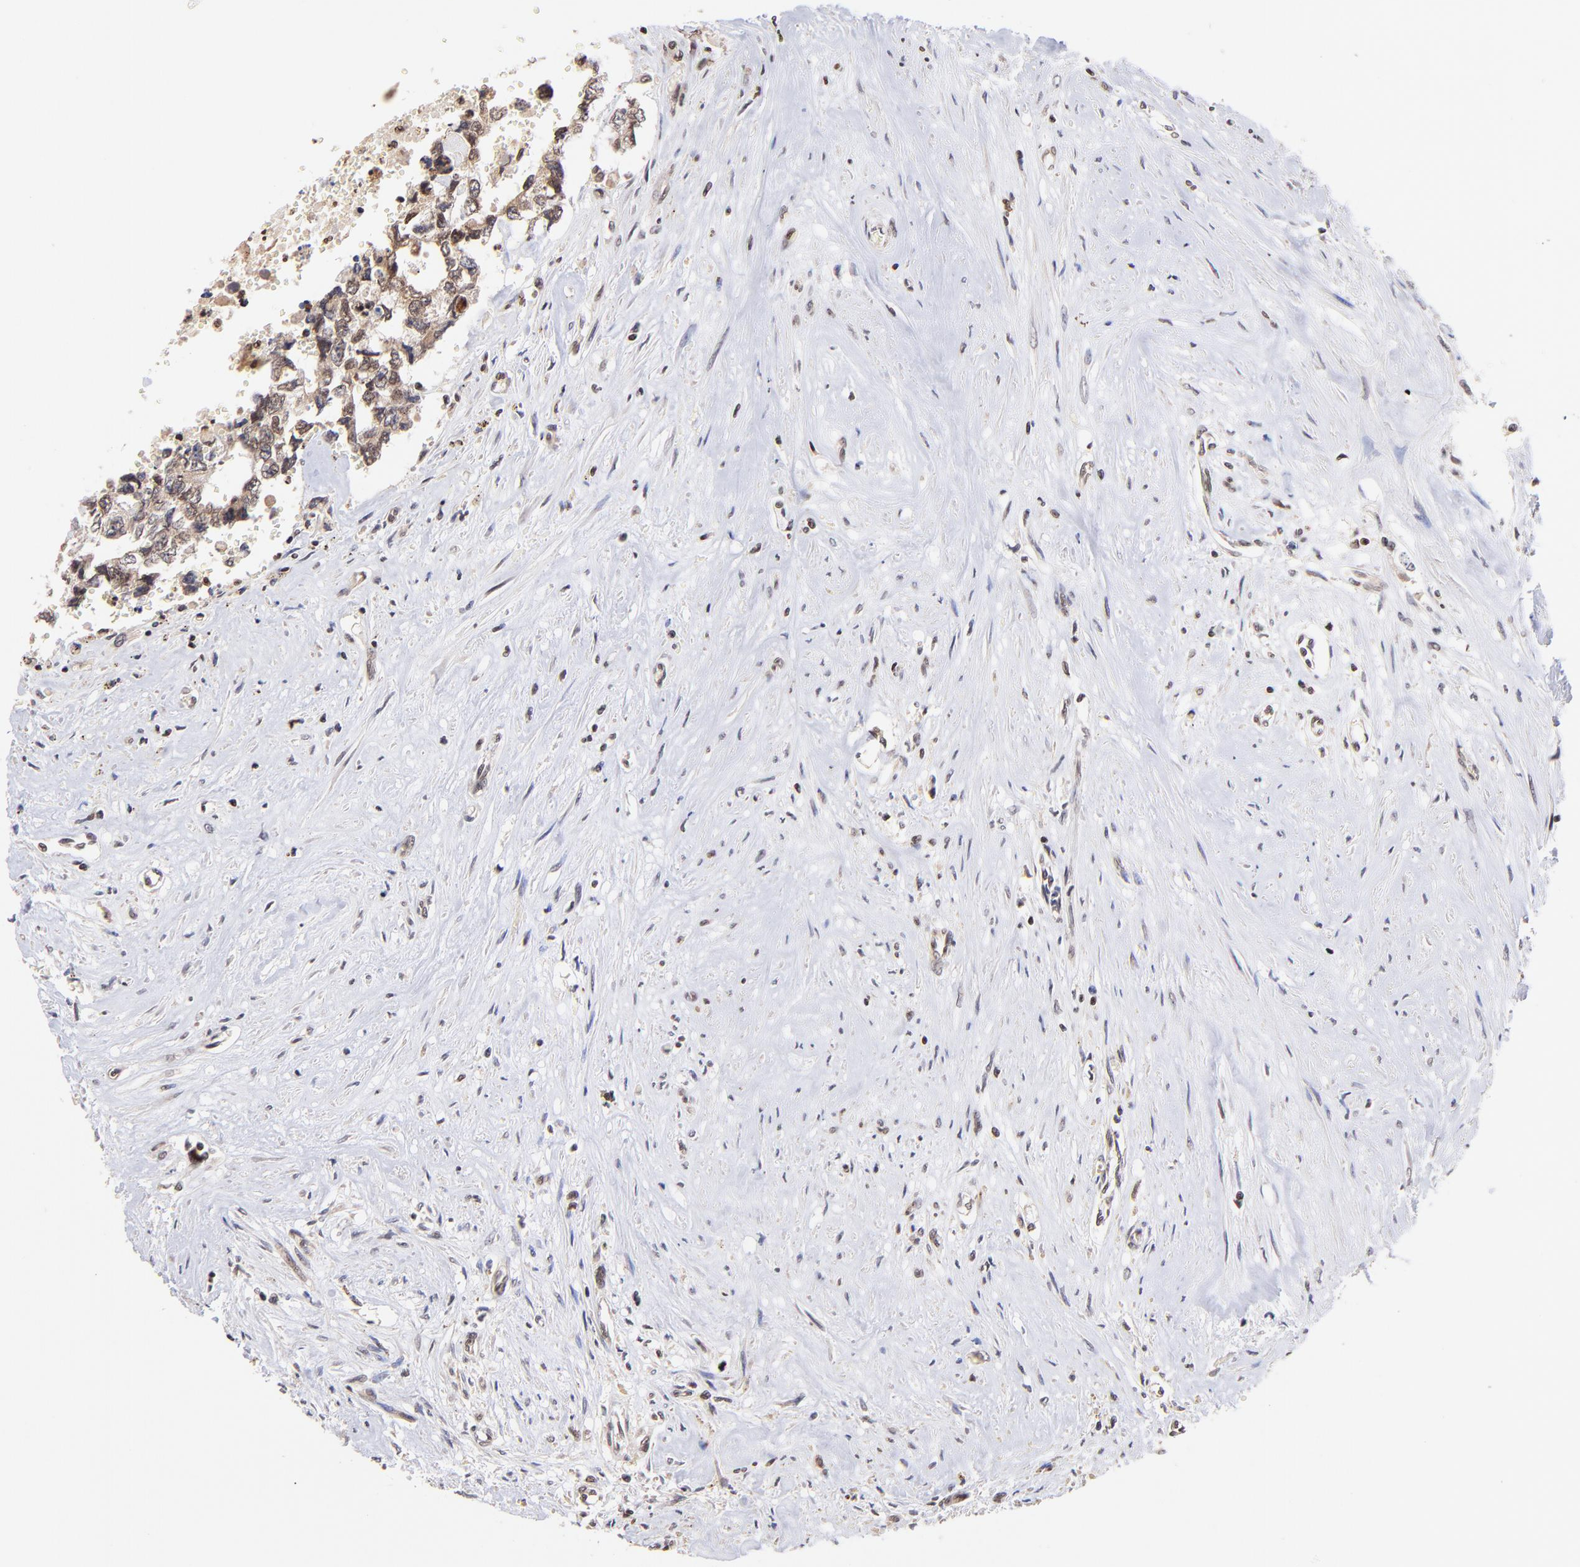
{"staining": {"intensity": "weak", "quantity": ">75%", "location": "cytoplasmic/membranous"}, "tissue": "testis cancer", "cell_type": "Tumor cells", "image_type": "cancer", "snomed": [{"axis": "morphology", "description": "Carcinoma, Embryonal, NOS"}, {"axis": "topography", "description": "Testis"}], "caption": "Immunohistochemical staining of human testis cancer (embryonal carcinoma) displays weak cytoplasmic/membranous protein expression in about >75% of tumor cells.", "gene": "WDR25", "patient": {"sex": "male", "age": 31}}